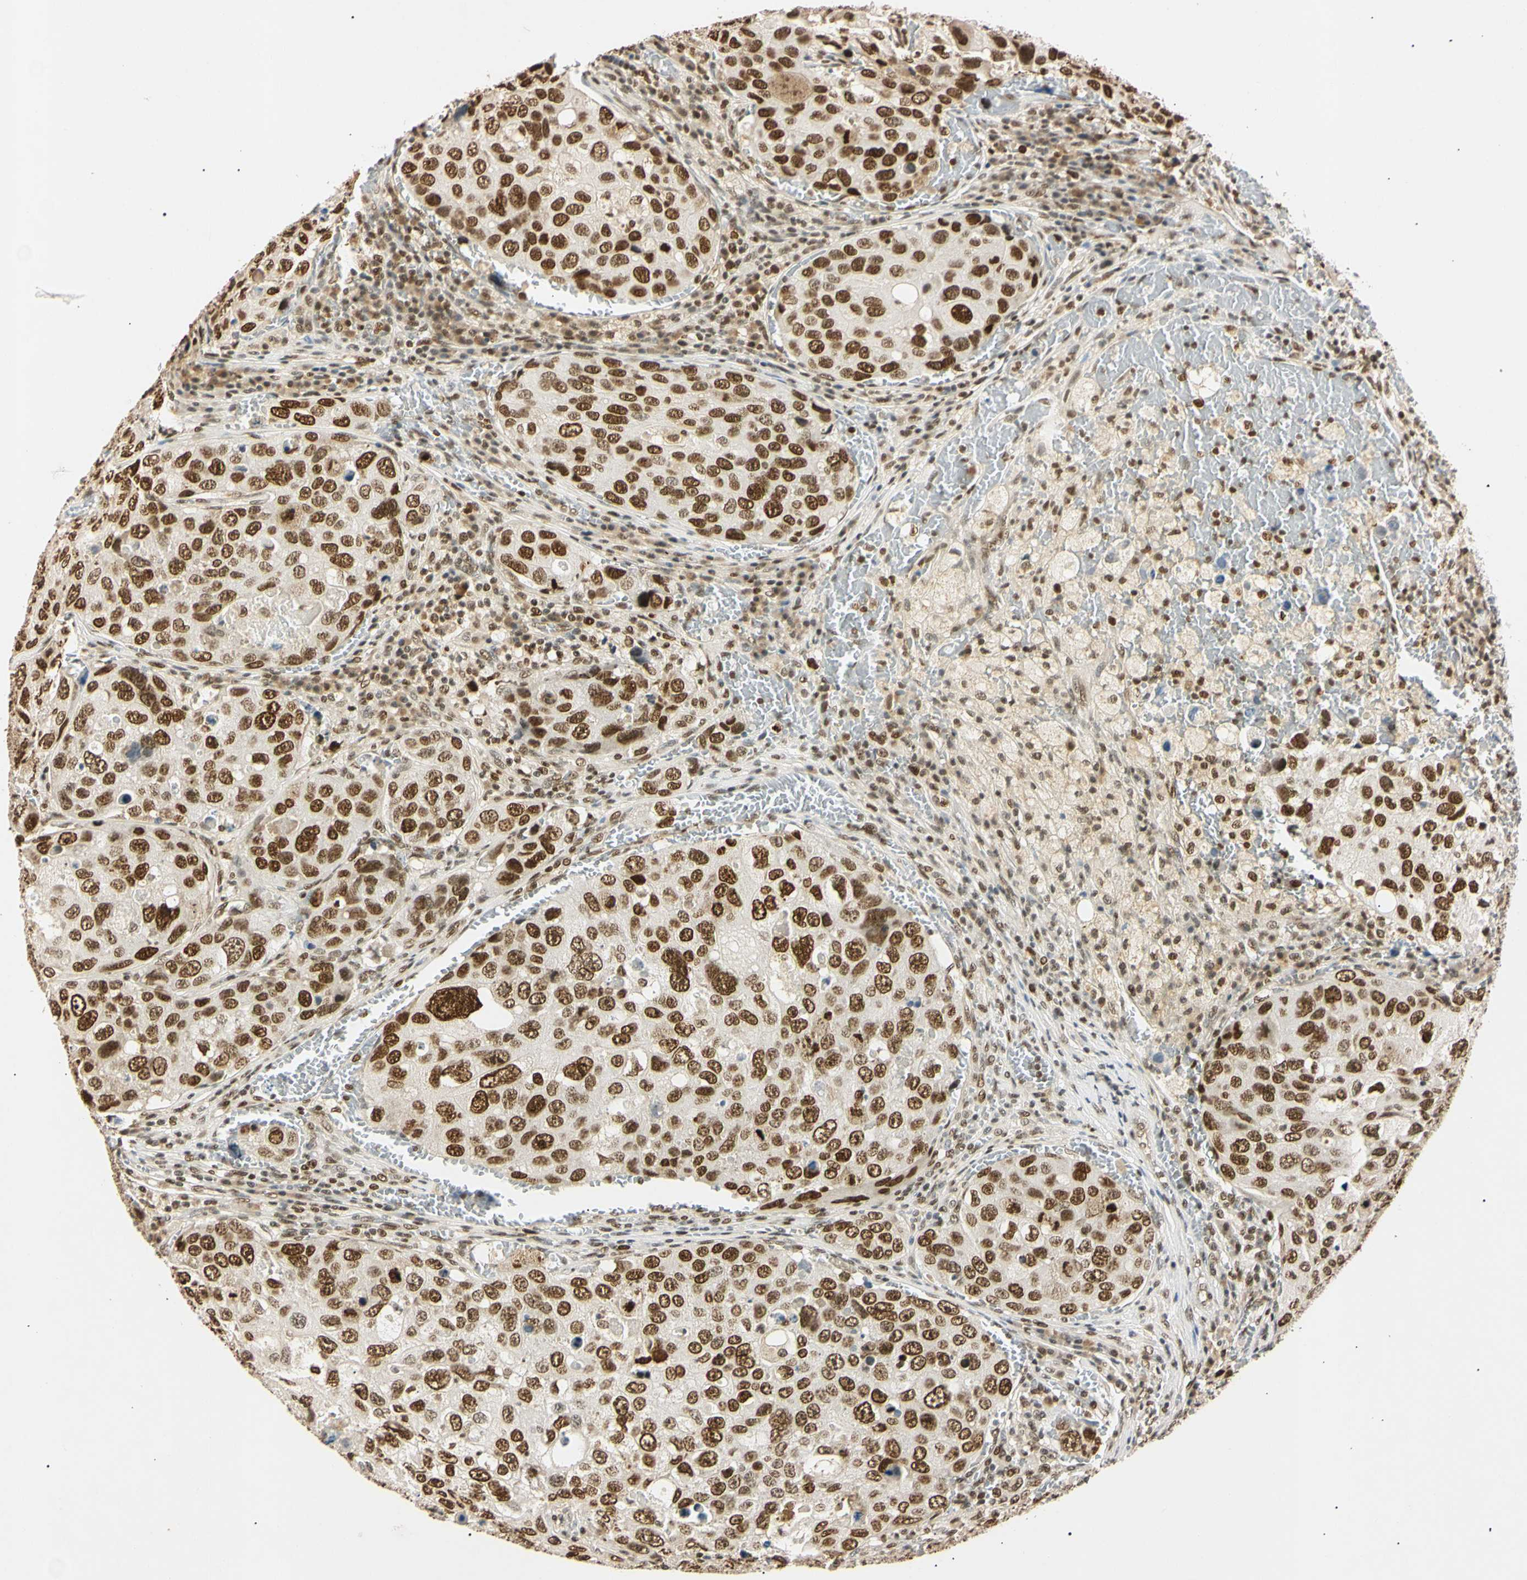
{"staining": {"intensity": "strong", "quantity": ">75%", "location": "nuclear"}, "tissue": "urothelial cancer", "cell_type": "Tumor cells", "image_type": "cancer", "snomed": [{"axis": "morphology", "description": "Urothelial carcinoma, High grade"}, {"axis": "topography", "description": "Lymph node"}, {"axis": "topography", "description": "Urinary bladder"}], "caption": "Immunohistochemical staining of urothelial carcinoma (high-grade) exhibits high levels of strong nuclear positivity in approximately >75% of tumor cells.", "gene": "SMARCA5", "patient": {"sex": "male", "age": 51}}